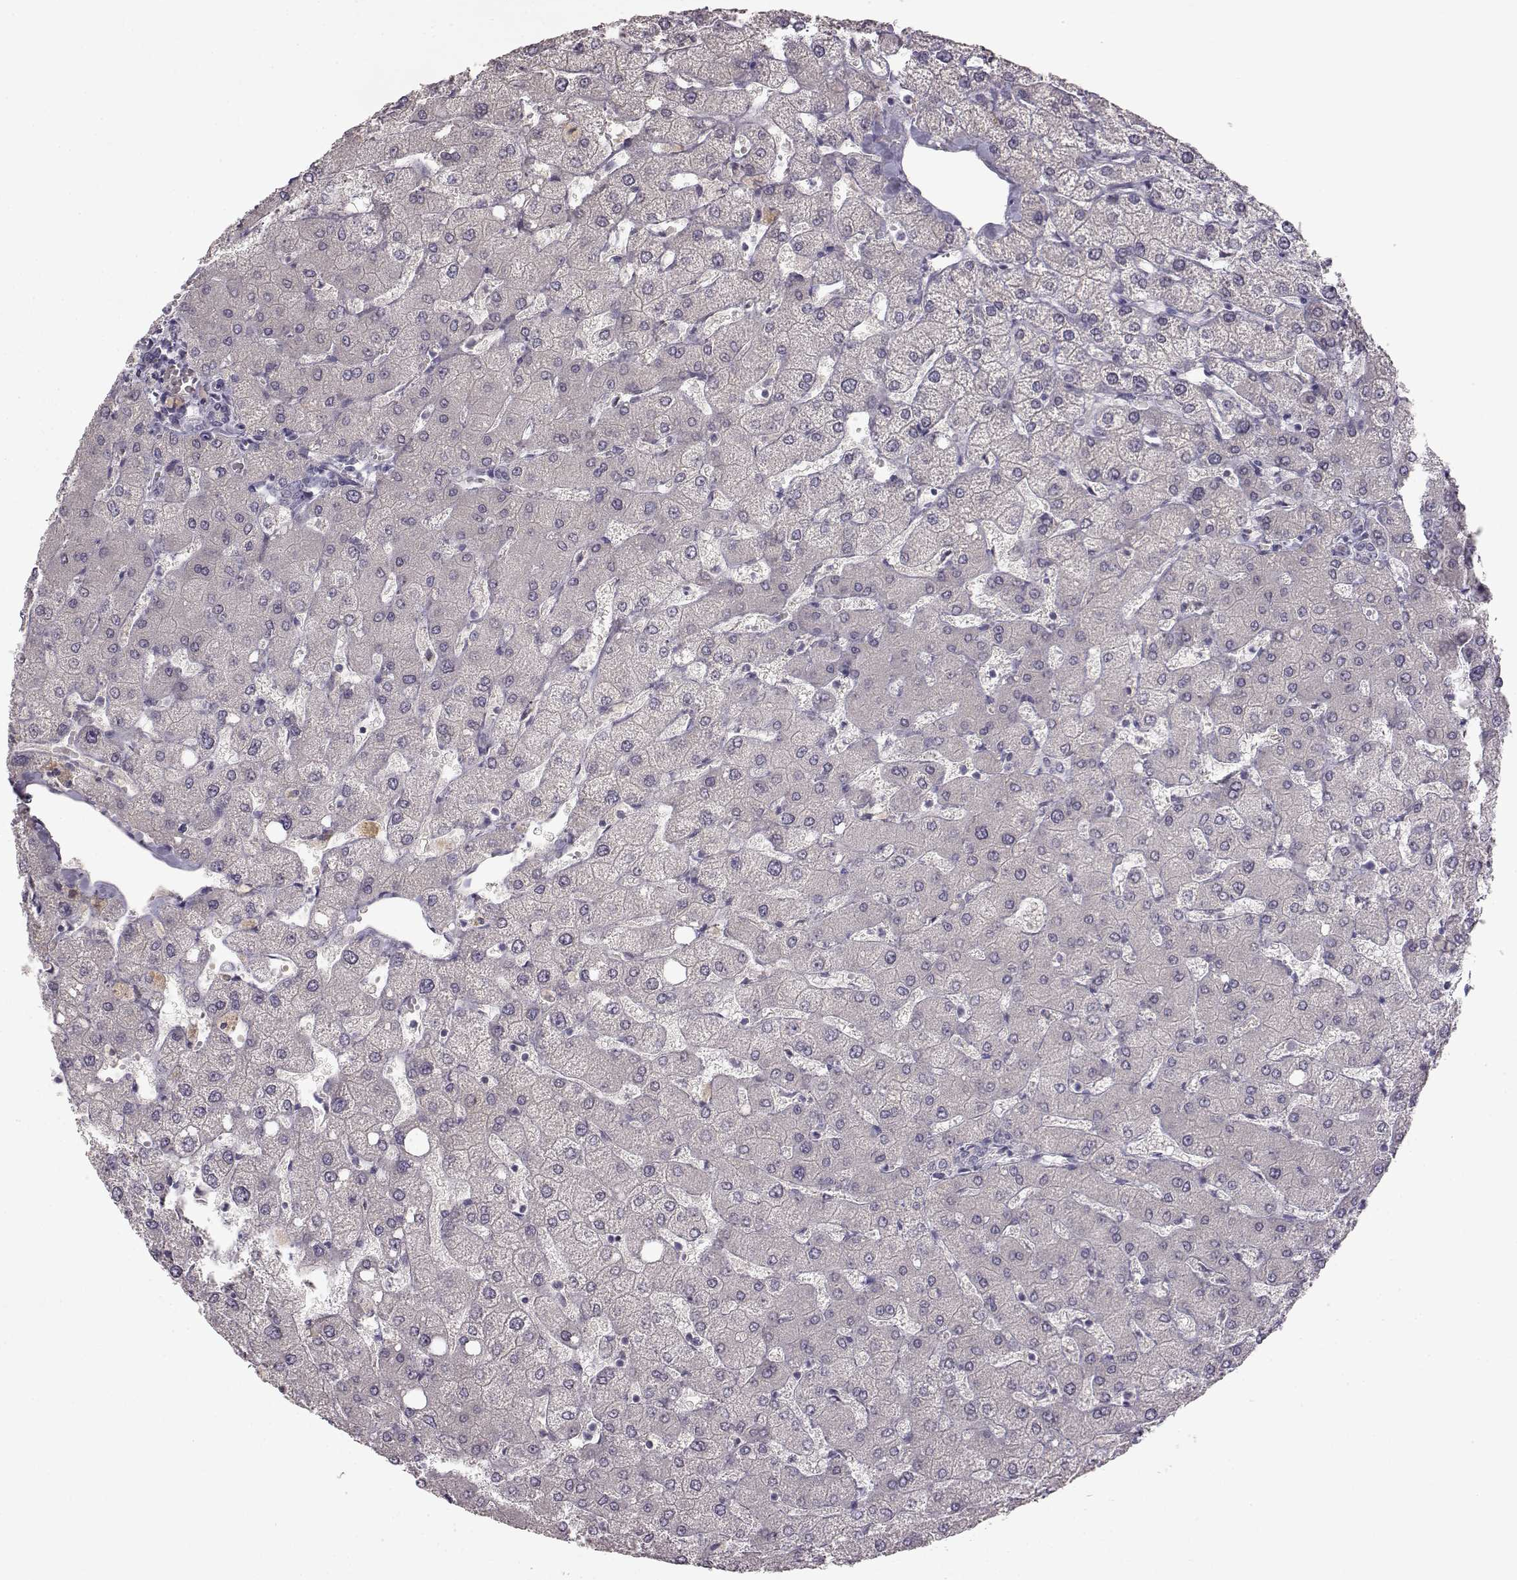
{"staining": {"intensity": "negative", "quantity": "none", "location": "none"}, "tissue": "liver", "cell_type": "Cholangiocytes", "image_type": "normal", "snomed": [{"axis": "morphology", "description": "Normal tissue, NOS"}, {"axis": "topography", "description": "Liver"}], "caption": "A photomicrograph of human liver is negative for staining in cholangiocytes. (Immunohistochemistry, brightfield microscopy, high magnification).", "gene": "SPAG17", "patient": {"sex": "female", "age": 54}}